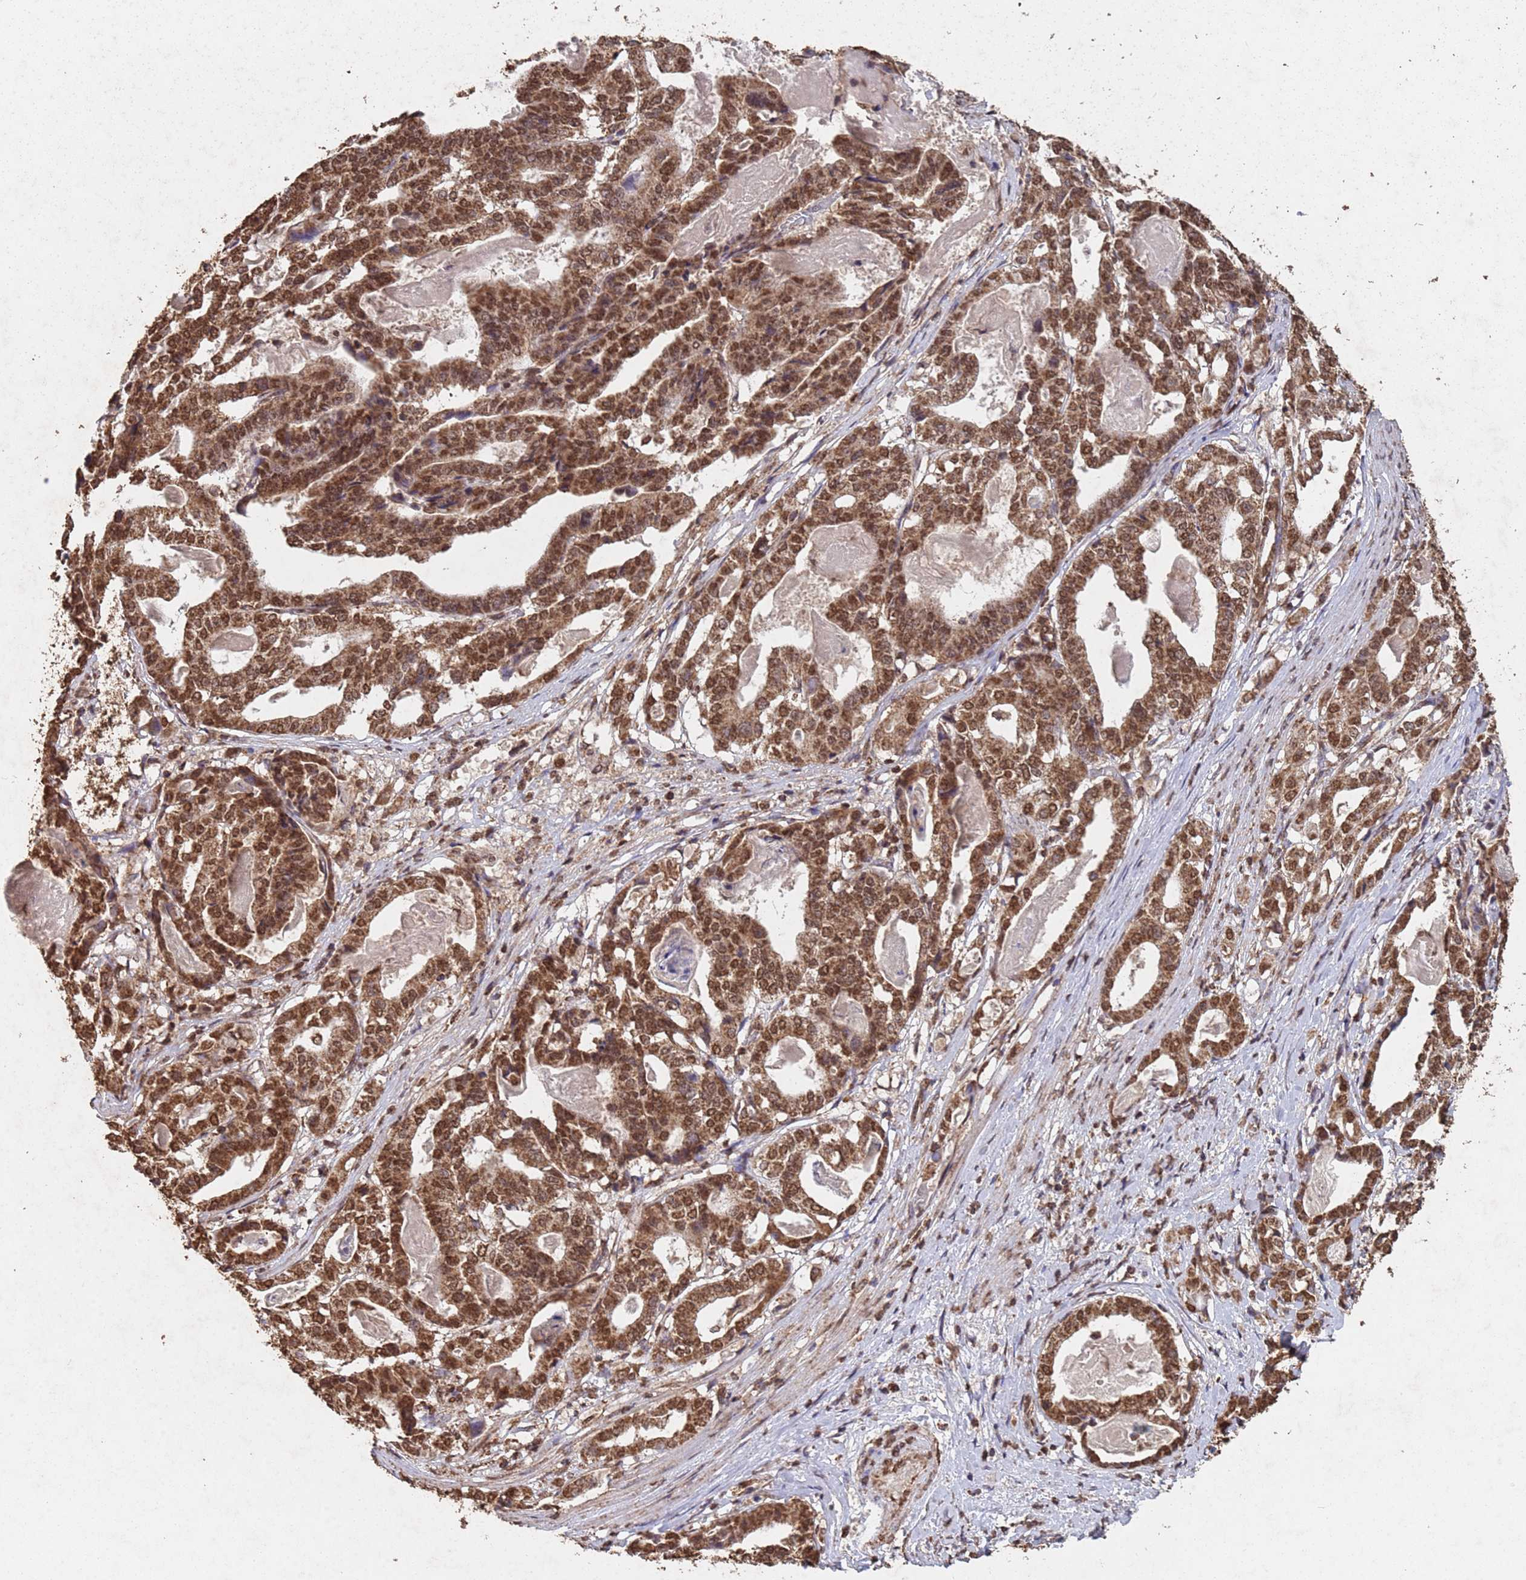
{"staining": {"intensity": "moderate", "quantity": ">75%", "location": "cytoplasmic/membranous,nuclear"}, "tissue": "stomach cancer", "cell_type": "Tumor cells", "image_type": "cancer", "snomed": [{"axis": "morphology", "description": "Adenocarcinoma, NOS"}, {"axis": "topography", "description": "Stomach"}], "caption": "Immunohistochemistry (IHC) (DAB (3,3'-diaminobenzidine)) staining of human stomach cancer (adenocarcinoma) exhibits moderate cytoplasmic/membranous and nuclear protein staining in approximately >75% of tumor cells.", "gene": "HDAC10", "patient": {"sex": "male", "age": 48}}